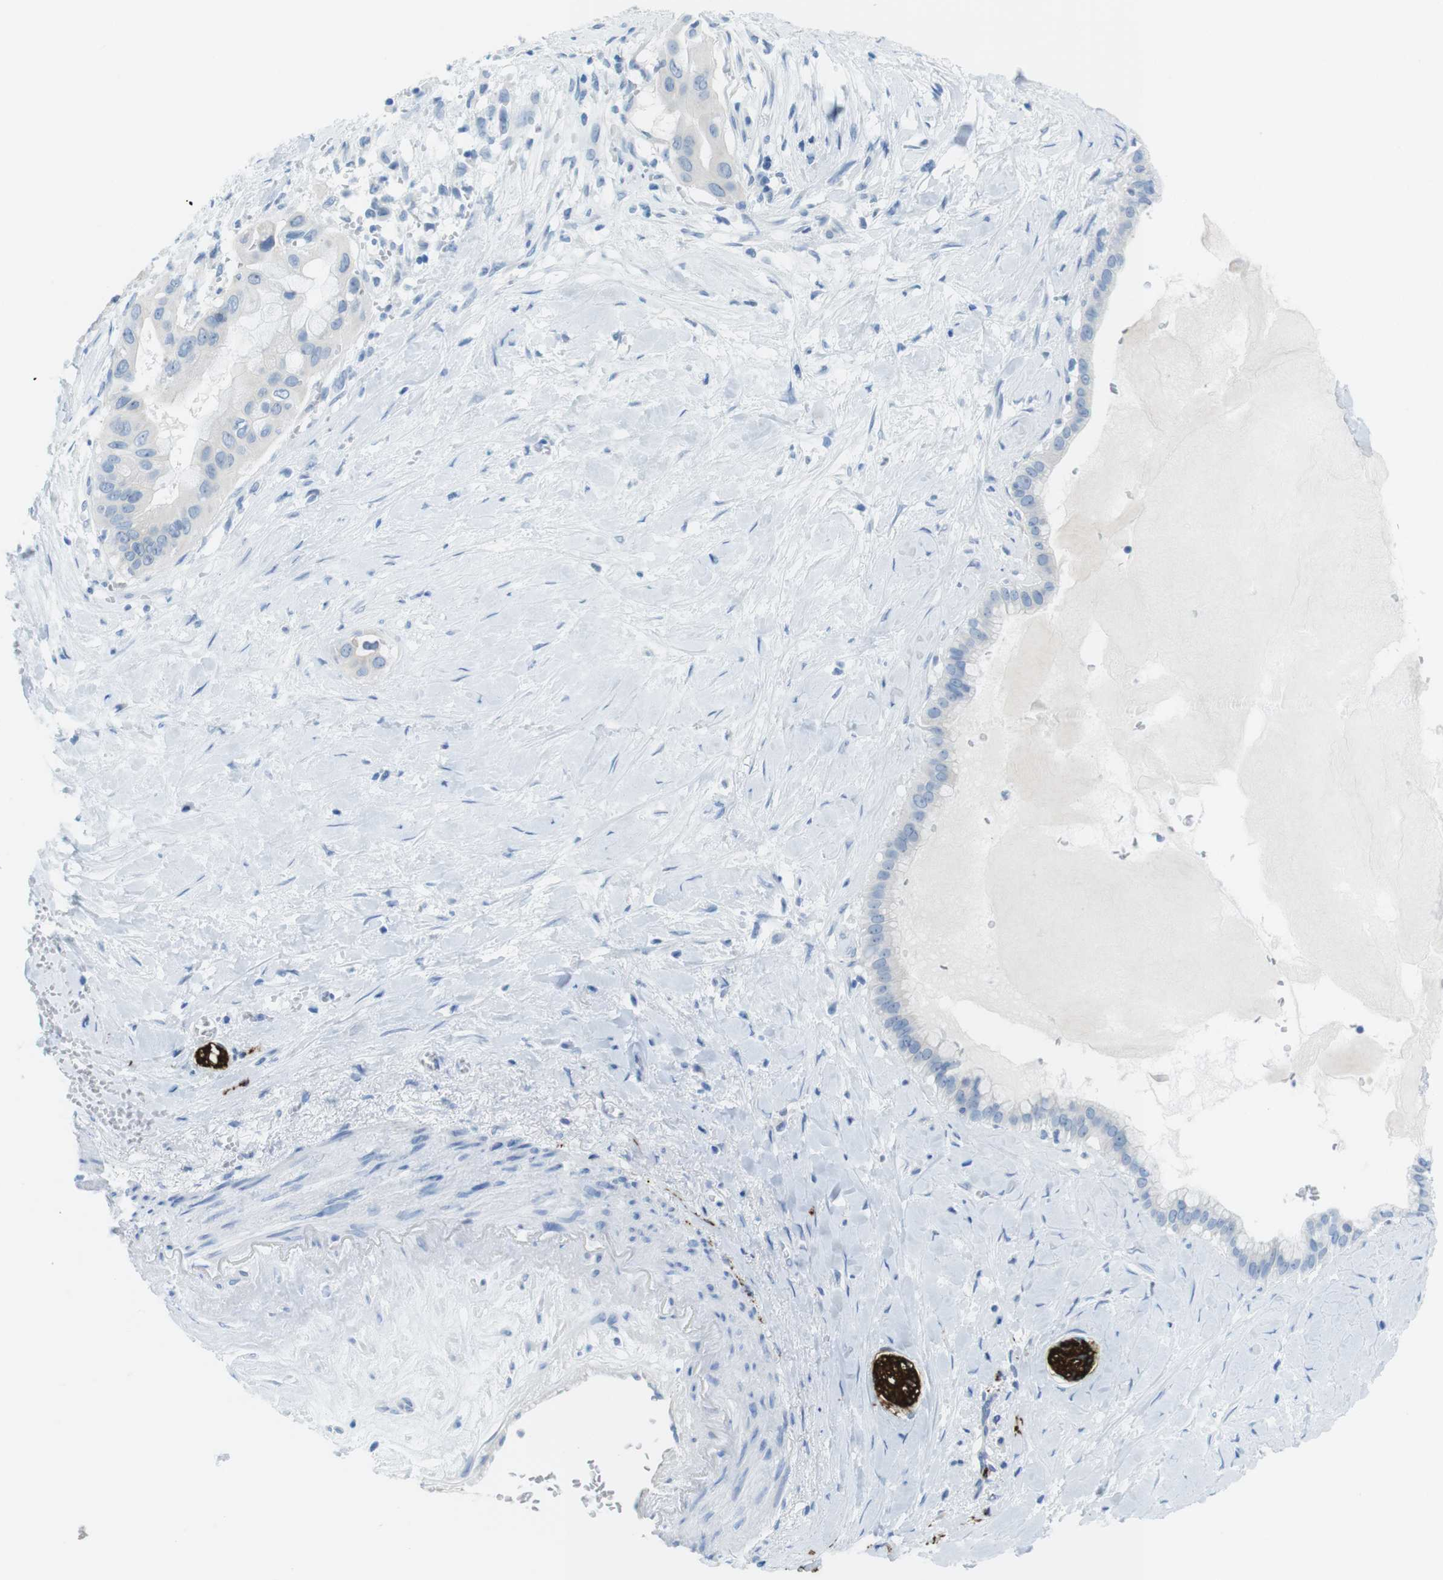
{"staining": {"intensity": "negative", "quantity": "none", "location": "none"}, "tissue": "pancreatic cancer", "cell_type": "Tumor cells", "image_type": "cancer", "snomed": [{"axis": "morphology", "description": "Adenocarcinoma, NOS"}, {"axis": "topography", "description": "Pancreas"}], "caption": "Immunohistochemistry (IHC) of human pancreatic cancer (adenocarcinoma) displays no expression in tumor cells.", "gene": "GAP43", "patient": {"sex": "male", "age": 55}}